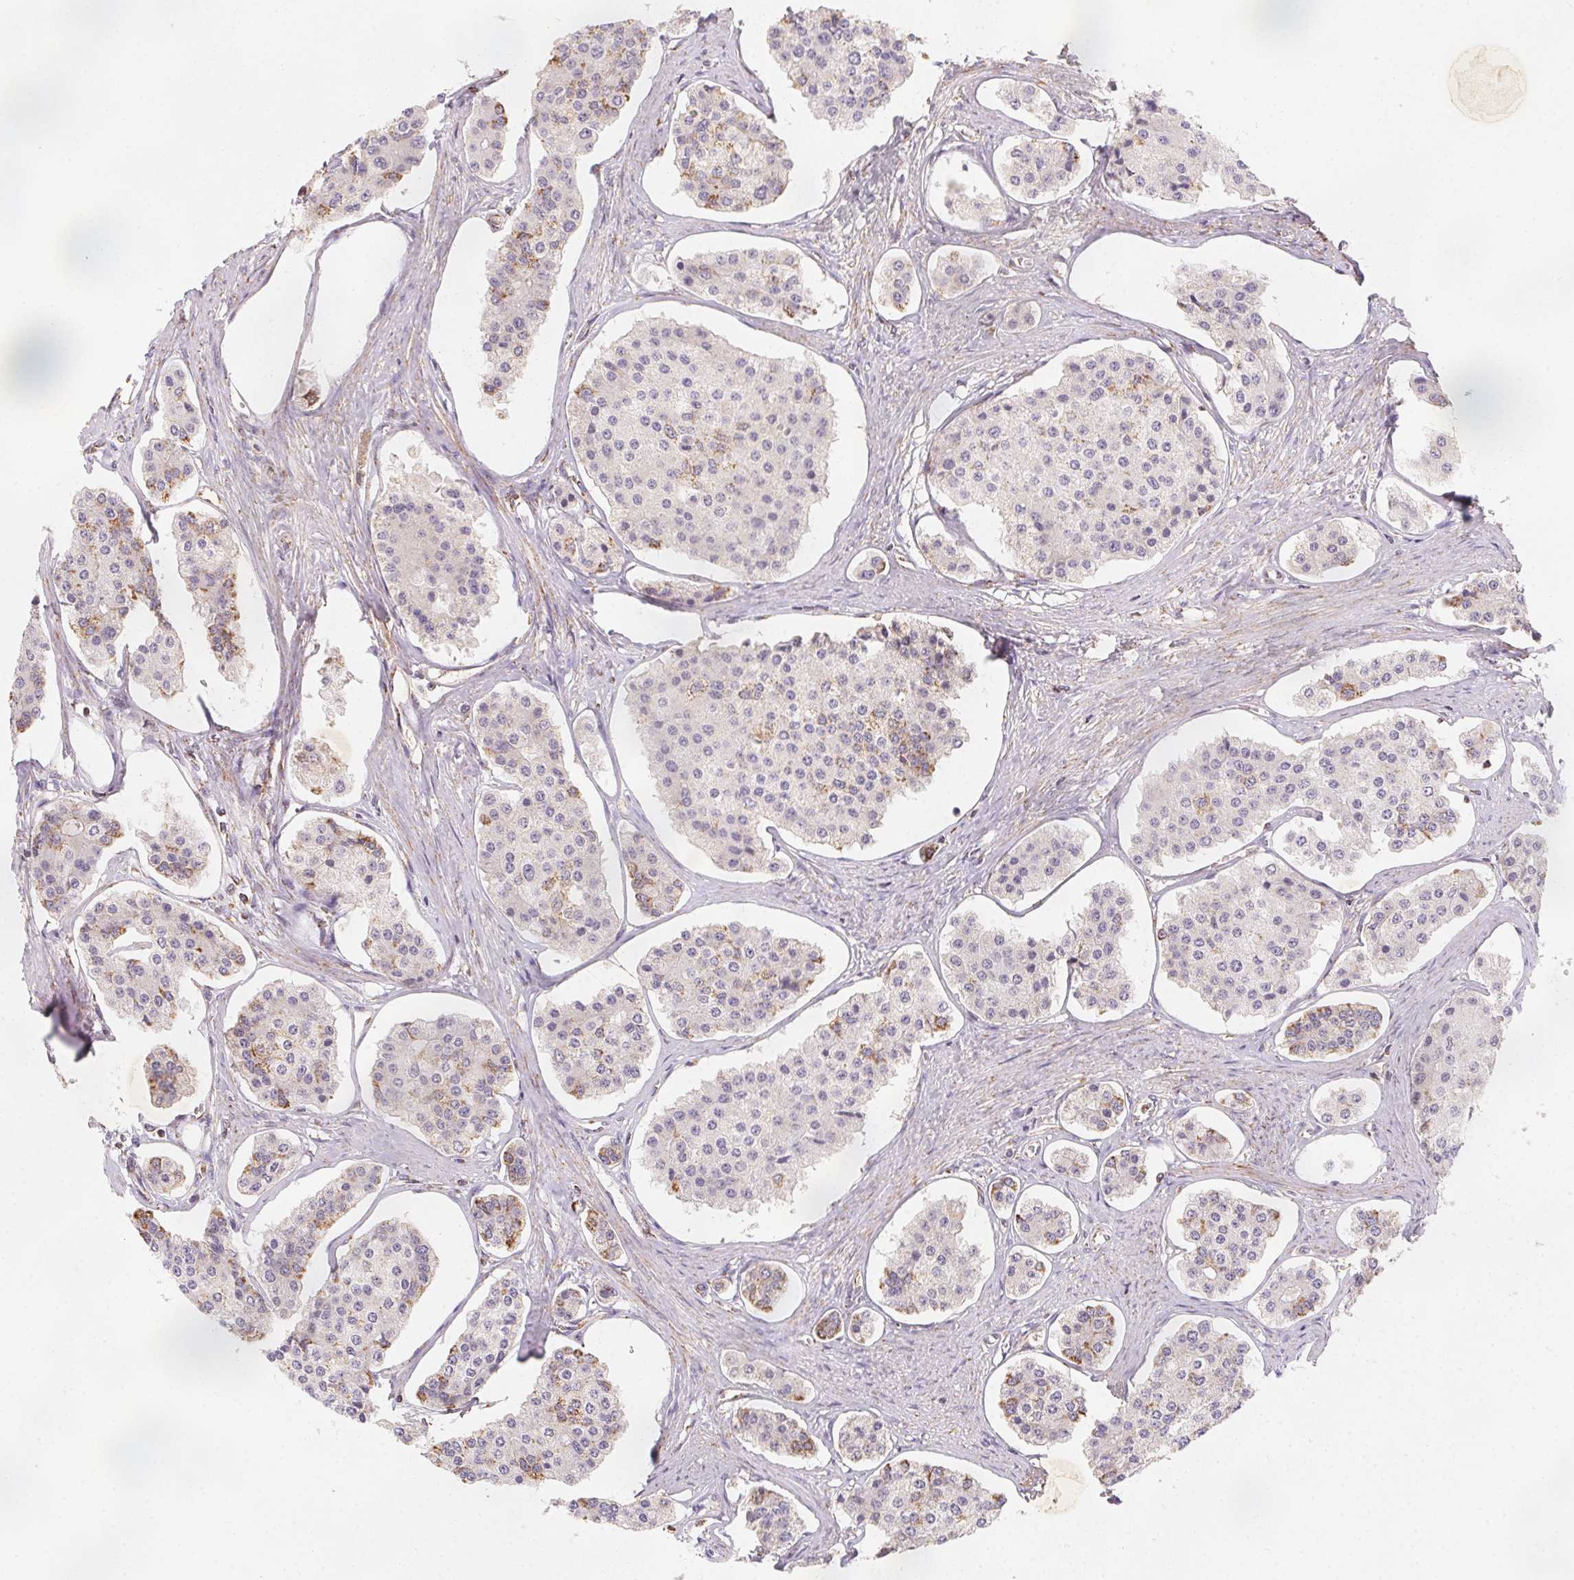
{"staining": {"intensity": "weak", "quantity": "<25%", "location": "cytoplasmic/membranous"}, "tissue": "carcinoid", "cell_type": "Tumor cells", "image_type": "cancer", "snomed": [{"axis": "morphology", "description": "Carcinoid, malignant, NOS"}, {"axis": "topography", "description": "Small intestine"}], "caption": "There is no significant staining in tumor cells of carcinoid (malignant).", "gene": "NDUFS6", "patient": {"sex": "female", "age": 65}}